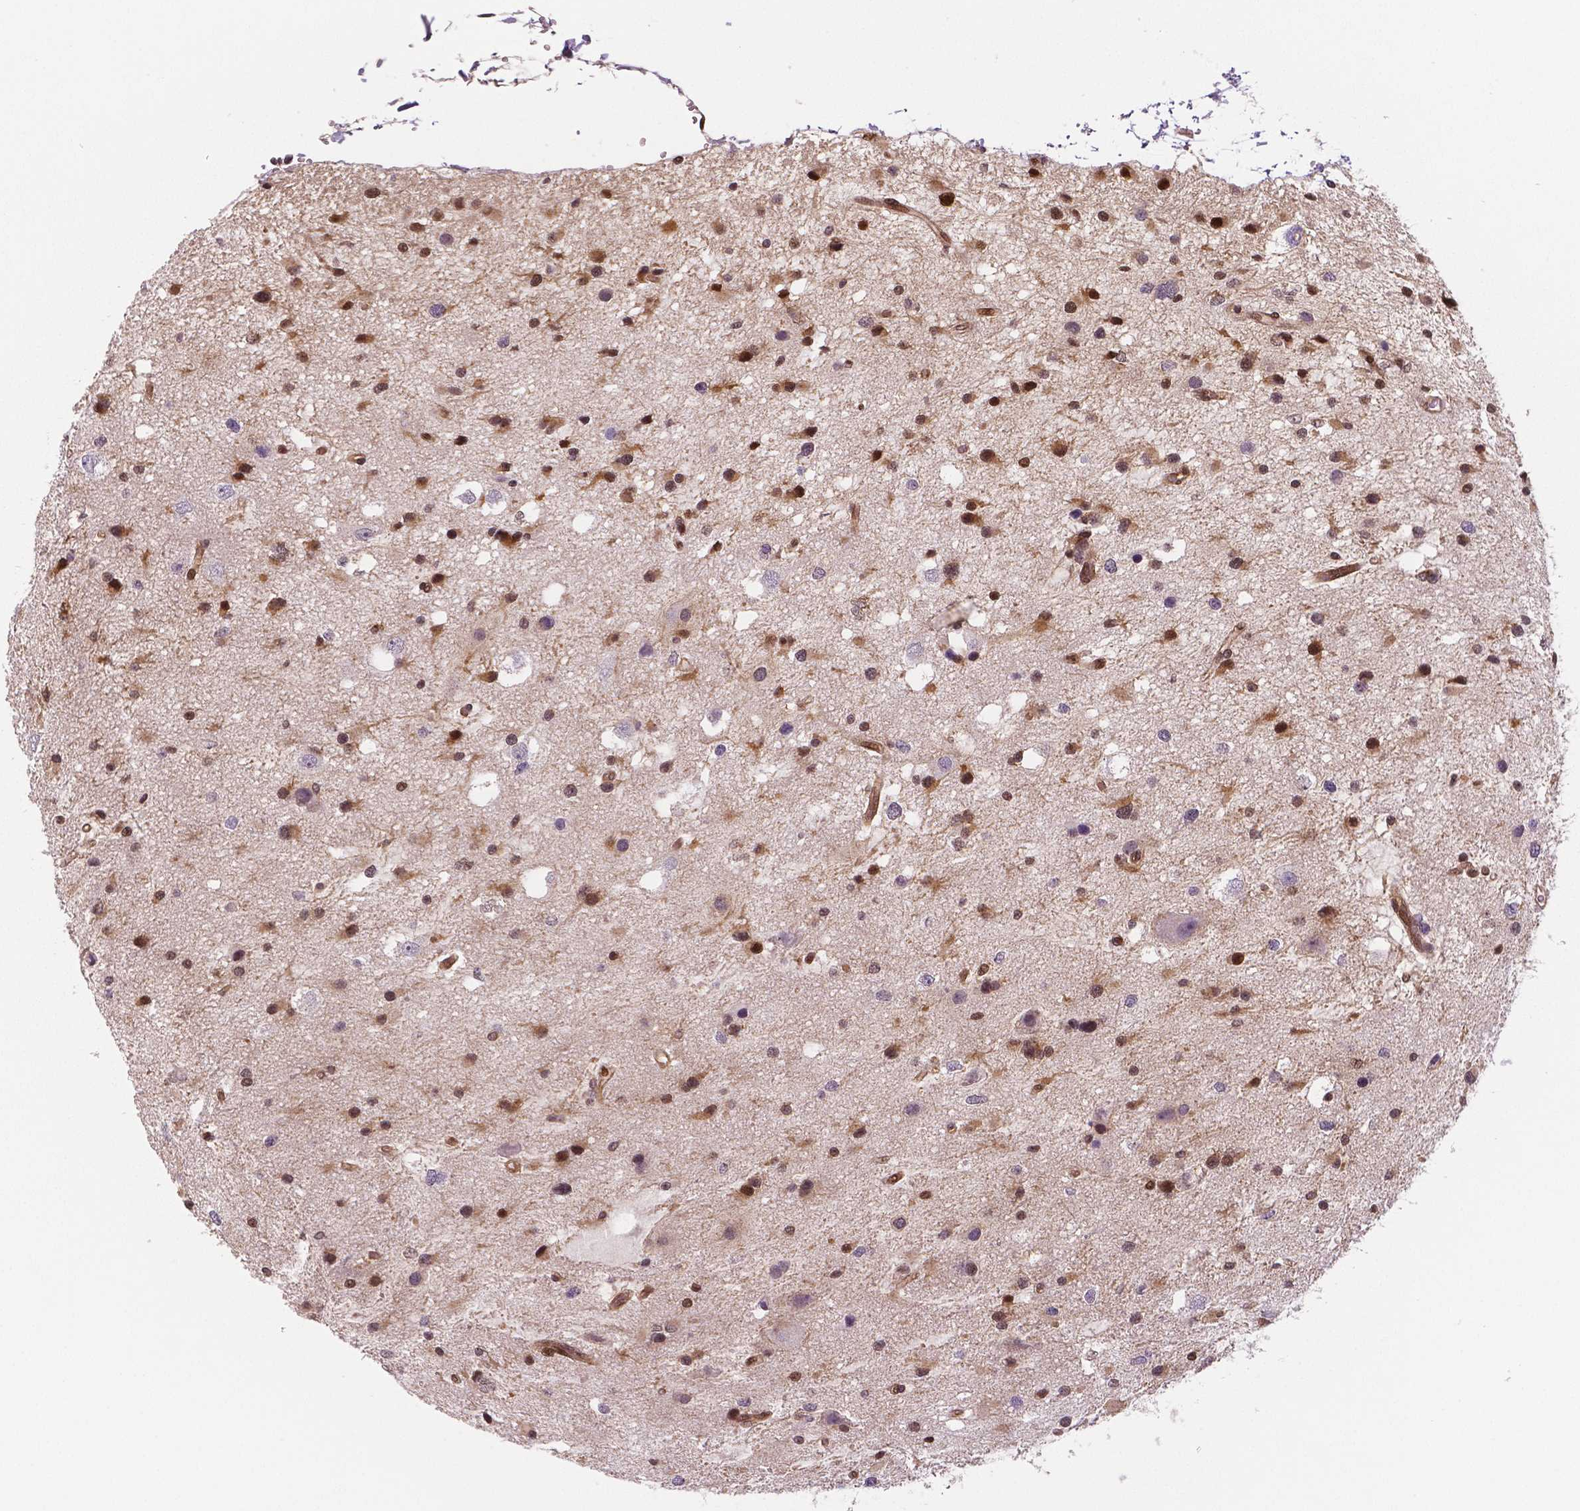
{"staining": {"intensity": "moderate", "quantity": "25%-75%", "location": "cytoplasmic/membranous,nuclear"}, "tissue": "glioma", "cell_type": "Tumor cells", "image_type": "cancer", "snomed": [{"axis": "morphology", "description": "Glioma, malignant, Low grade"}, {"axis": "topography", "description": "Brain"}], "caption": "The histopathology image reveals a brown stain indicating the presence of a protein in the cytoplasmic/membranous and nuclear of tumor cells in glioma.", "gene": "STAT3", "patient": {"sex": "female", "age": 32}}